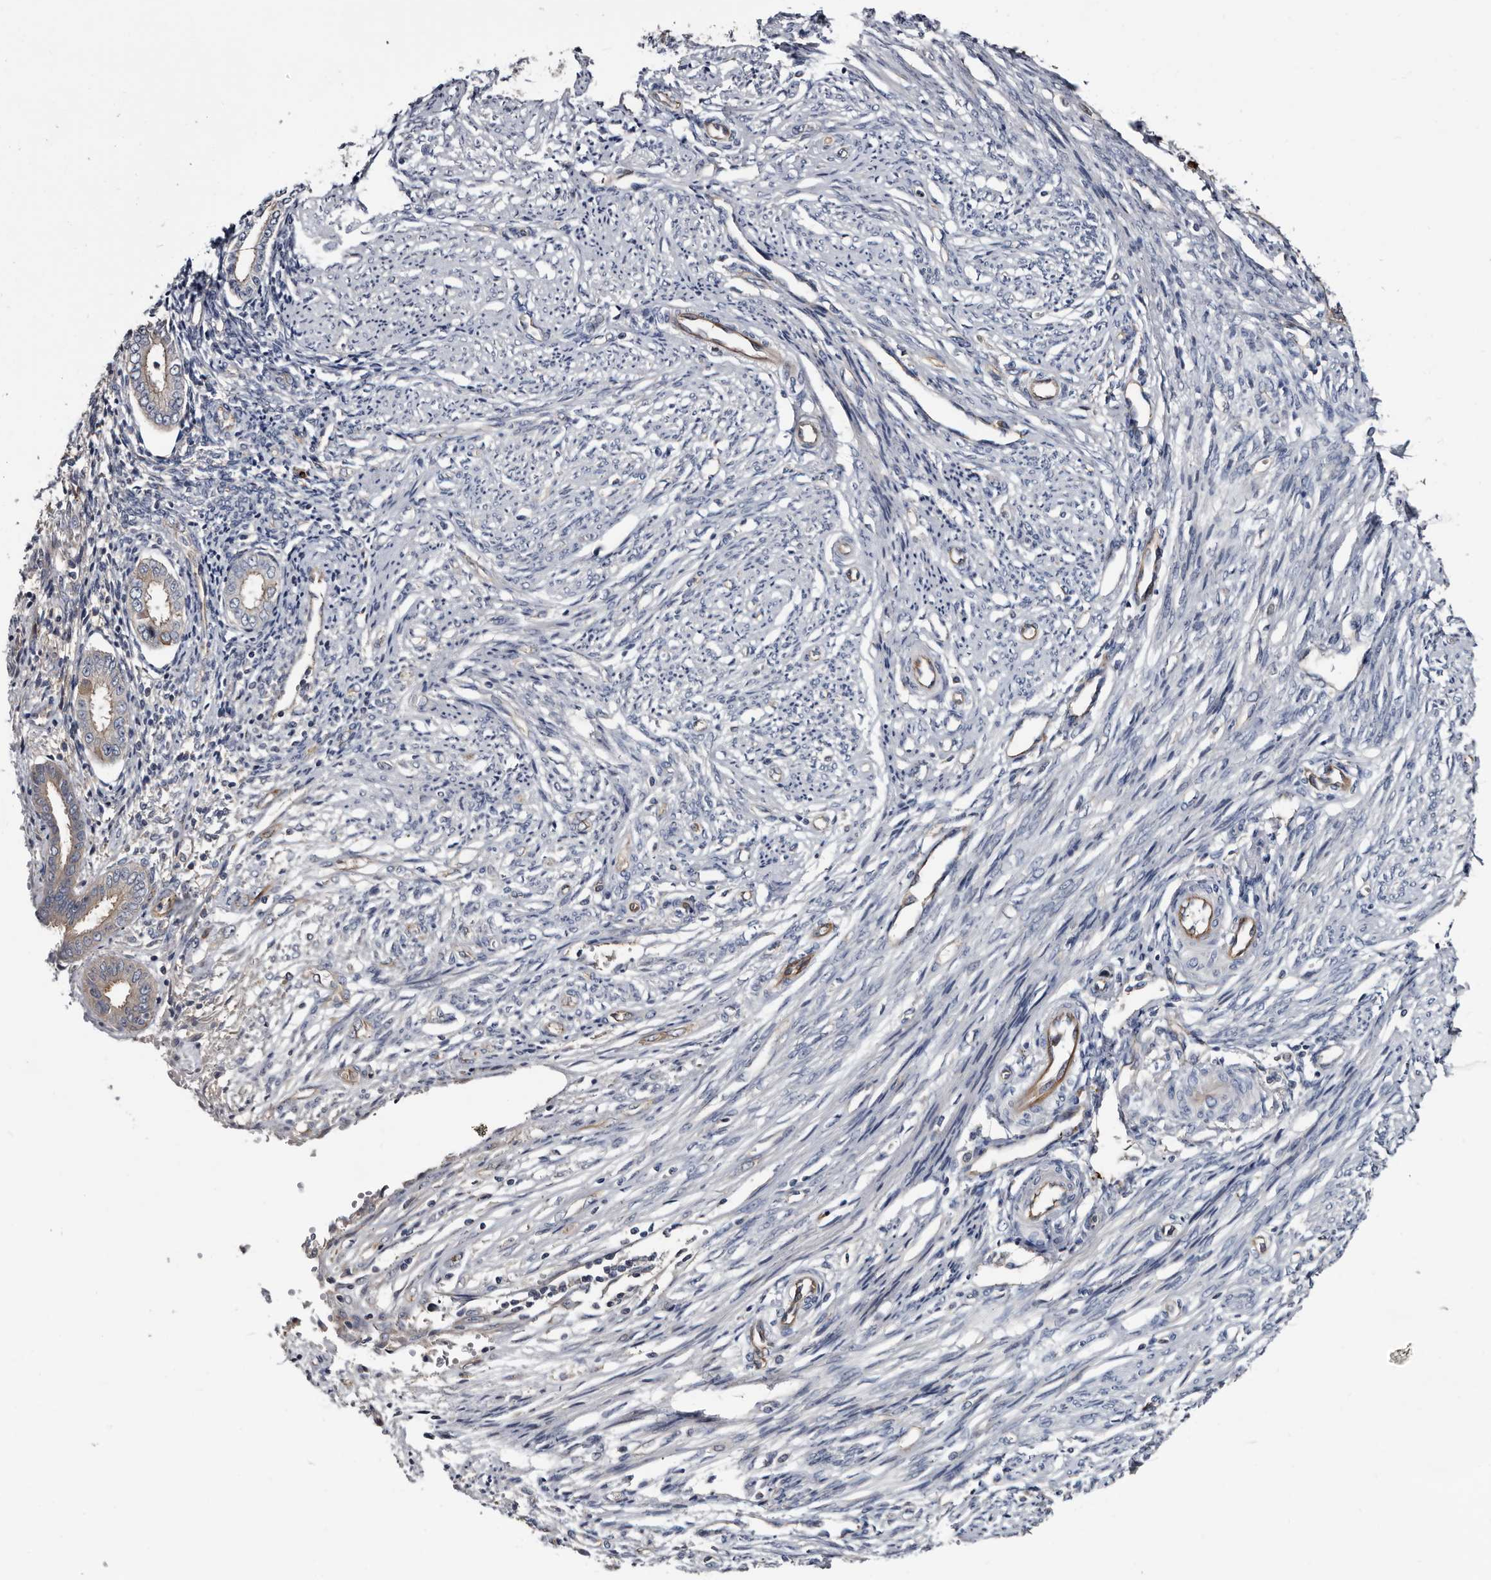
{"staining": {"intensity": "negative", "quantity": "none", "location": "none"}, "tissue": "endometrium", "cell_type": "Cells in endometrial stroma", "image_type": "normal", "snomed": [{"axis": "morphology", "description": "Normal tissue, NOS"}, {"axis": "topography", "description": "Endometrium"}], "caption": "Photomicrograph shows no significant protein positivity in cells in endometrial stroma of benign endometrium. (DAB IHC visualized using brightfield microscopy, high magnification).", "gene": "TSPAN17", "patient": {"sex": "female", "age": 56}}